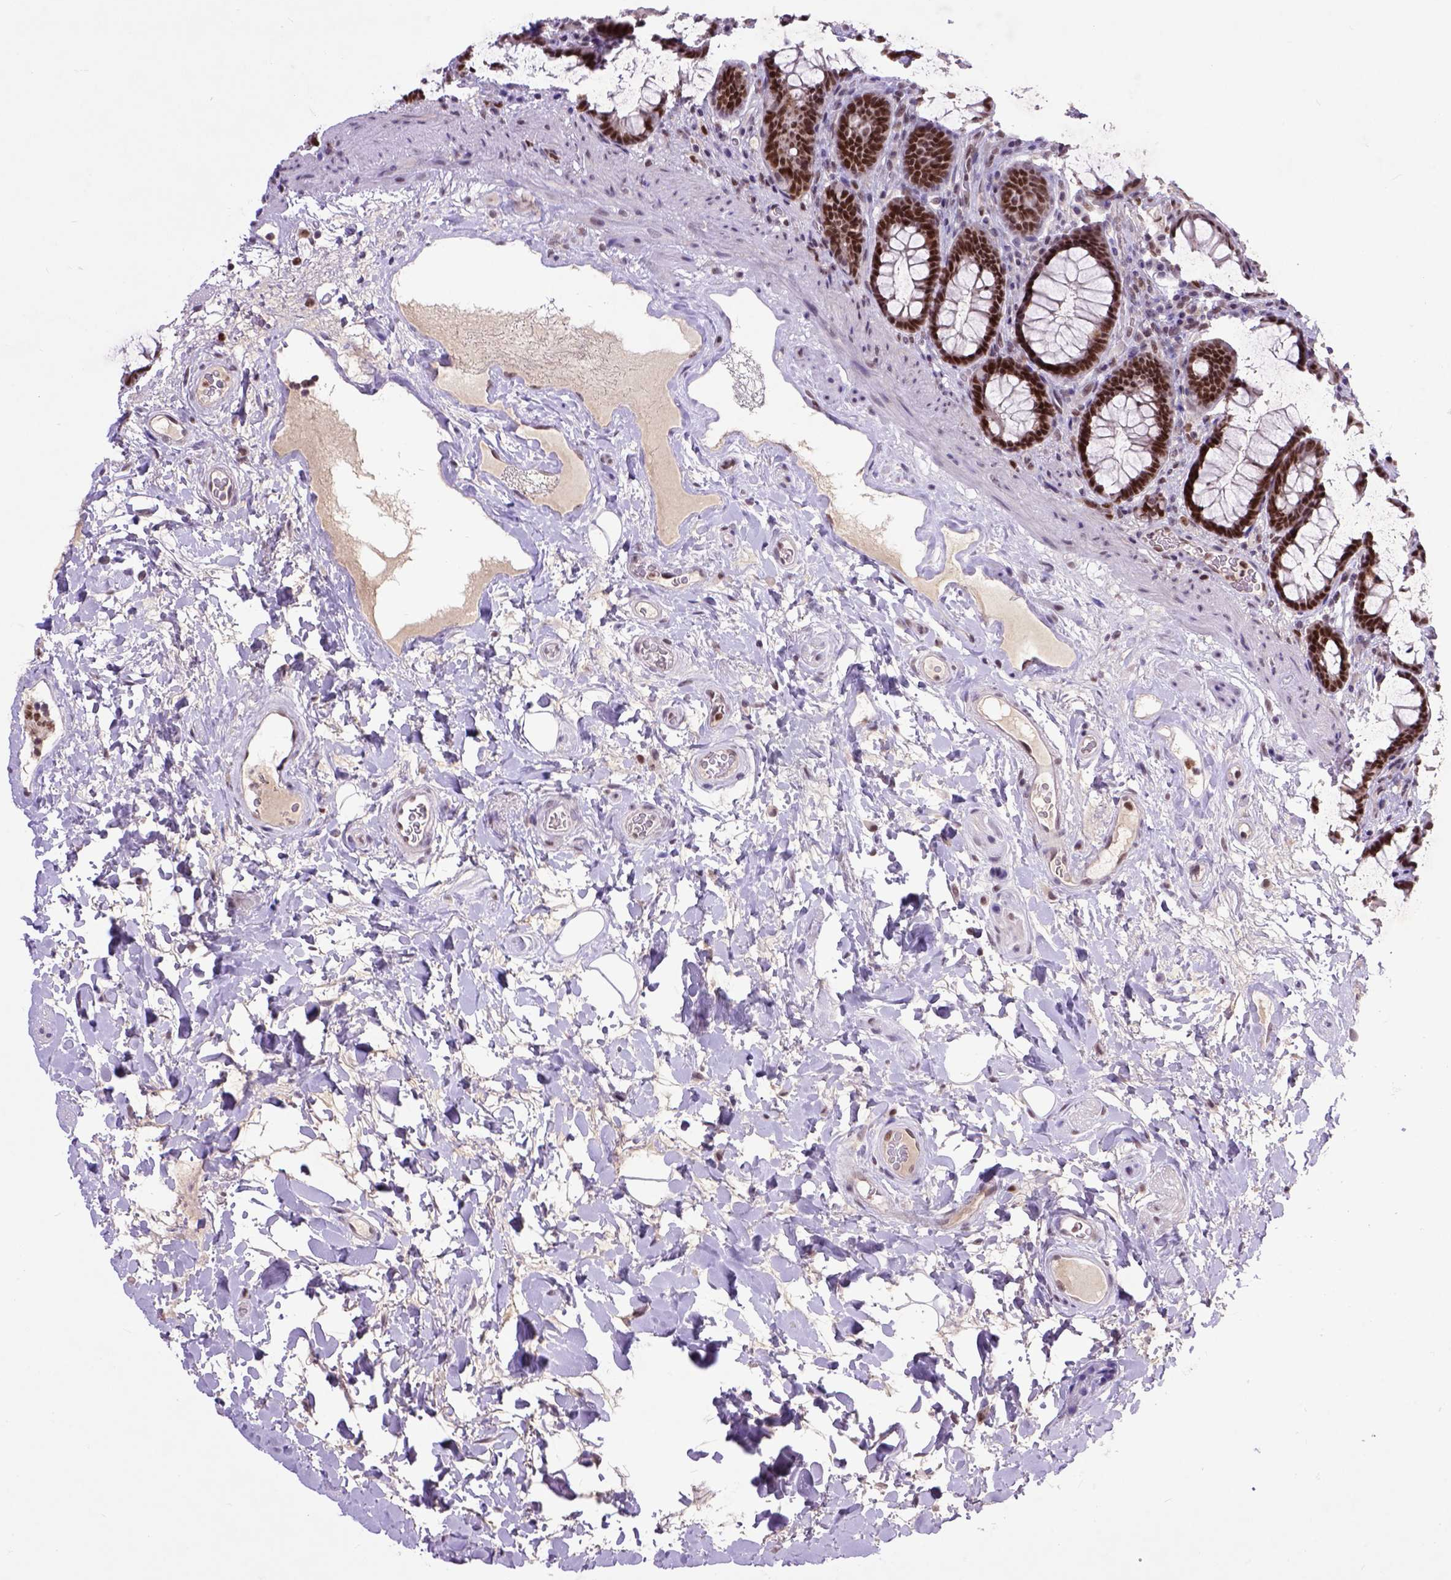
{"staining": {"intensity": "moderate", "quantity": ">75%", "location": "nuclear"}, "tissue": "rectum", "cell_type": "Glandular cells", "image_type": "normal", "snomed": [{"axis": "morphology", "description": "Normal tissue, NOS"}, {"axis": "topography", "description": "Rectum"}], "caption": "Glandular cells exhibit medium levels of moderate nuclear expression in approximately >75% of cells in normal human rectum.", "gene": "RCC2", "patient": {"sex": "male", "age": 72}}